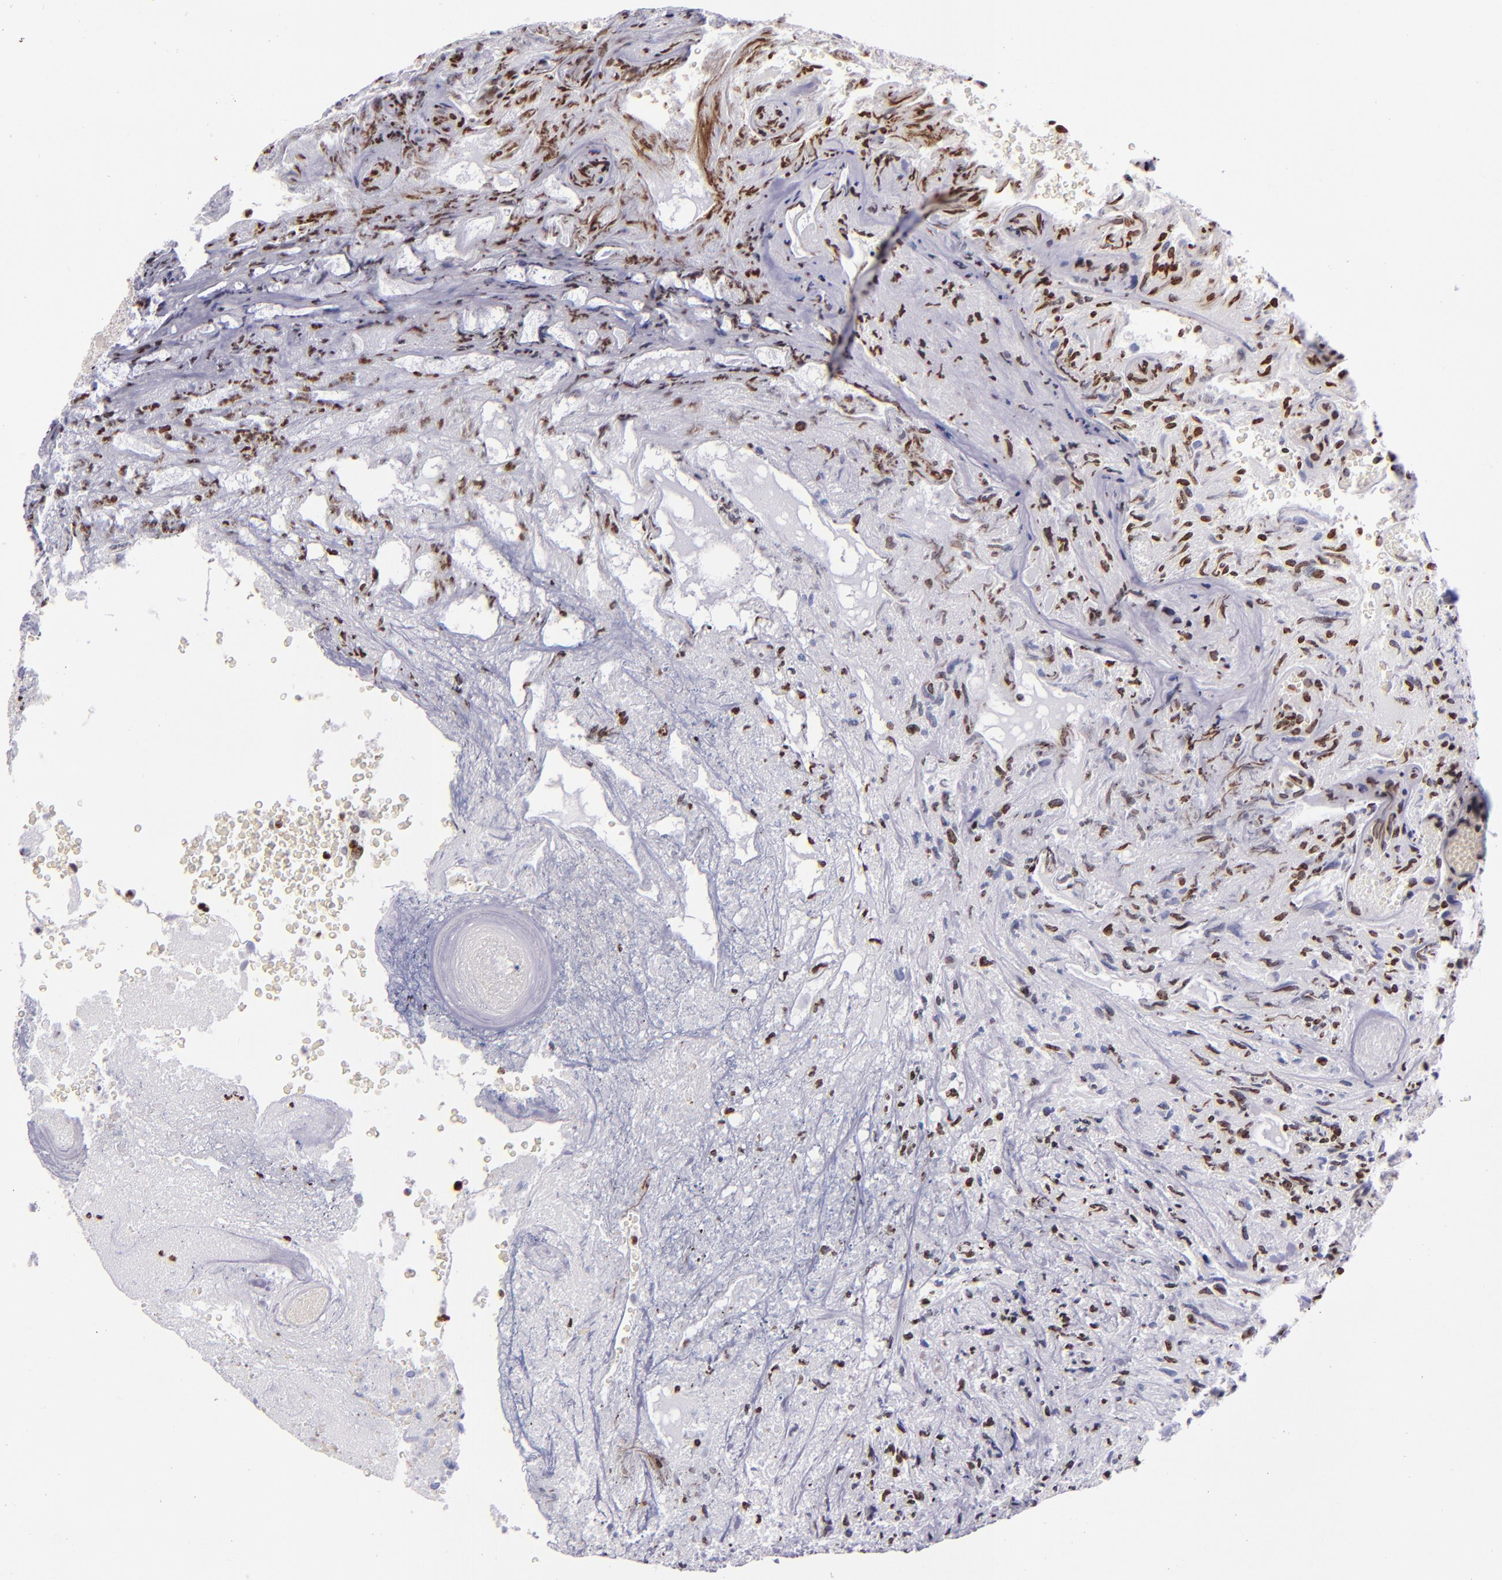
{"staining": {"intensity": "moderate", "quantity": "25%-75%", "location": "nuclear"}, "tissue": "glioma", "cell_type": "Tumor cells", "image_type": "cancer", "snomed": [{"axis": "morphology", "description": "Normal tissue, NOS"}, {"axis": "morphology", "description": "Glioma, malignant, High grade"}, {"axis": "topography", "description": "Cerebral cortex"}], "caption": "There is medium levels of moderate nuclear staining in tumor cells of high-grade glioma (malignant), as demonstrated by immunohistochemical staining (brown color).", "gene": "CDKL5", "patient": {"sex": "male", "age": 75}}